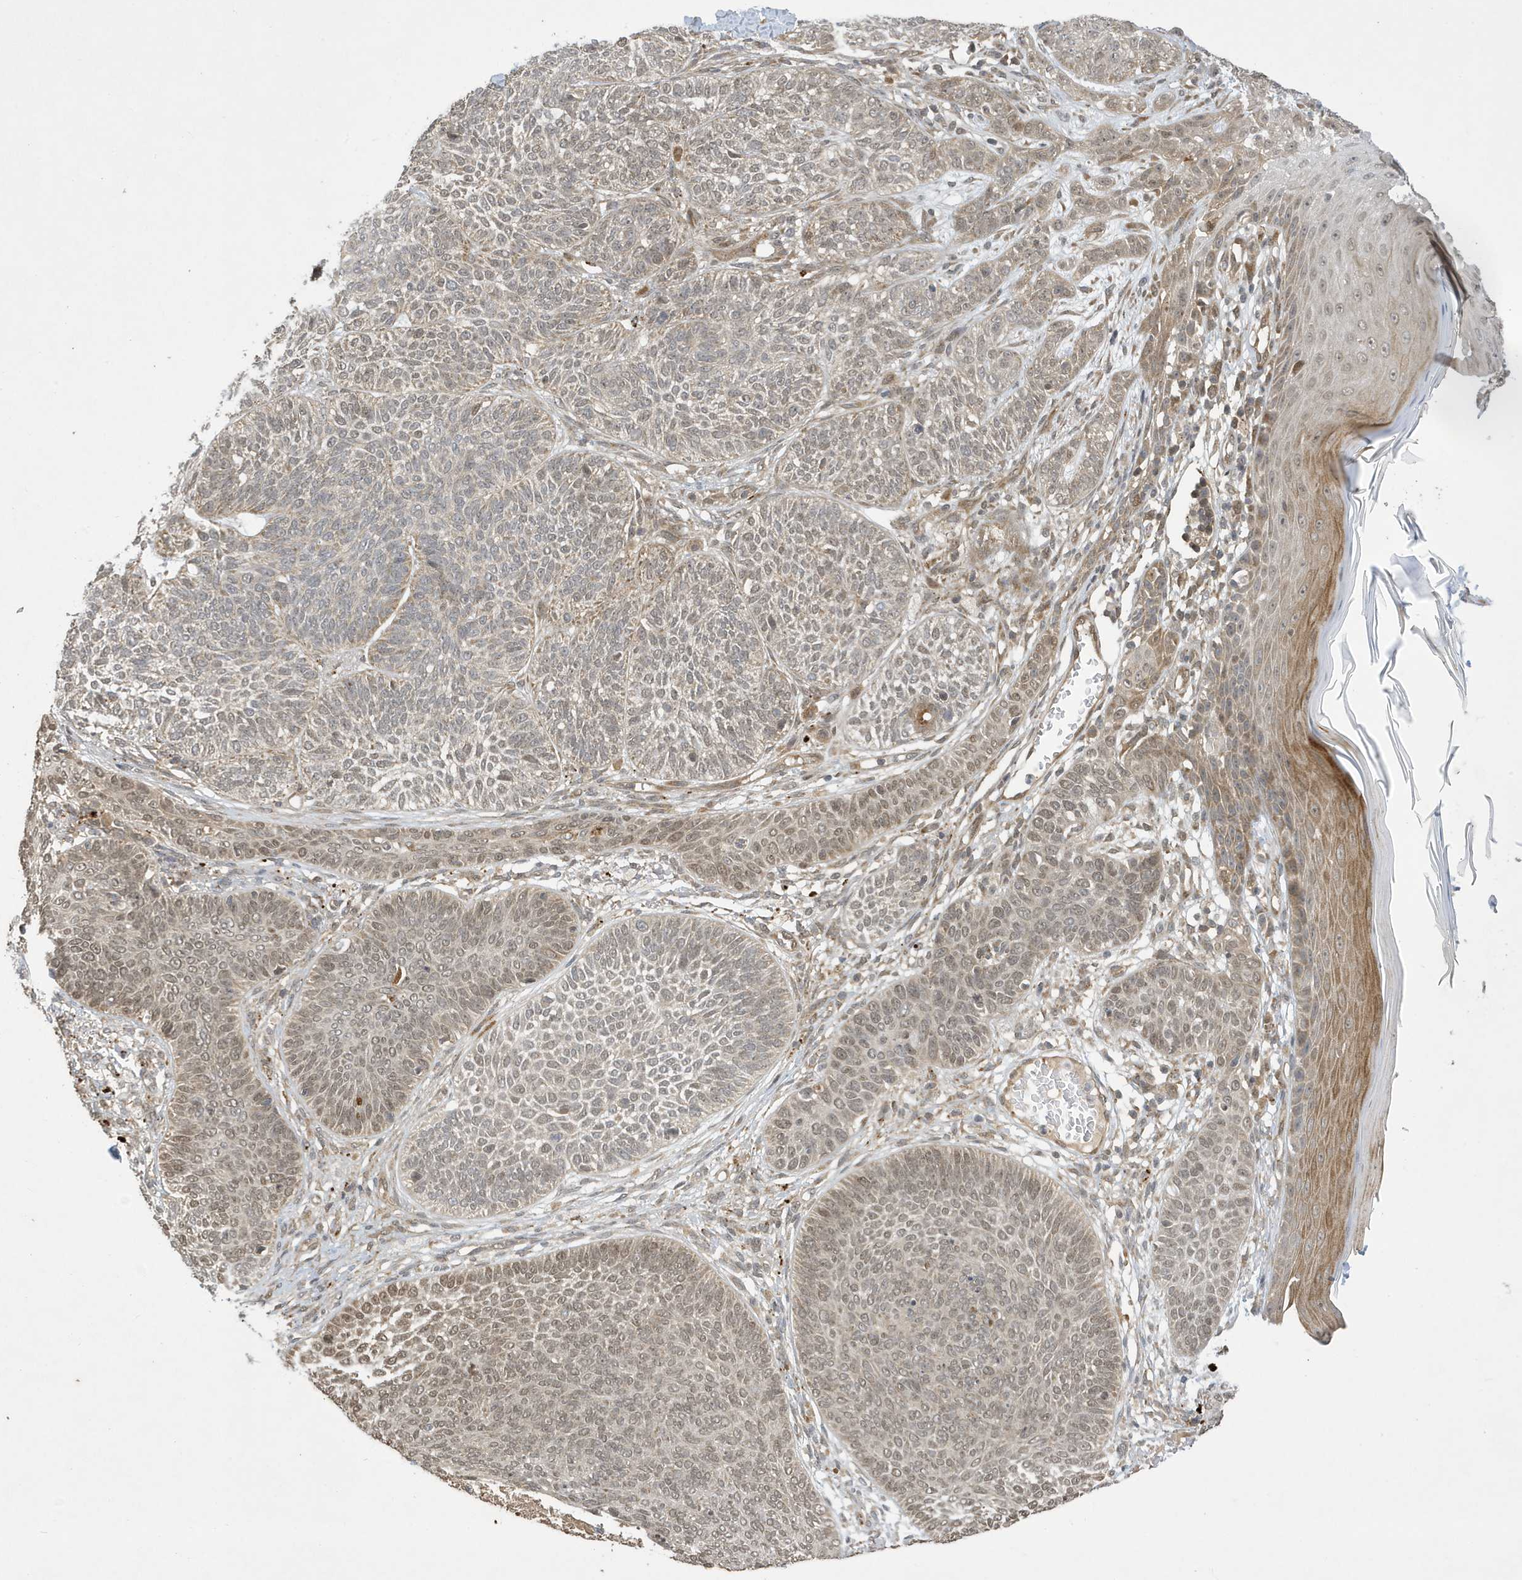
{"staining": {"intensity": "weak", "quantity": "25%-75%", "location": "nuclear"}, "tissue": "skin cancer", "cell_type": "Tumor cells", "image_type": "cancer", "snomed": [{"axis": "morphology", "description": "Basal cell carcinoma"}, {"axis": "topography", "description": "Skin"}], "caption": "Immunohistochemical staining of human skin basal cell carcinoma reveals low levels of weak nuclear positivity in approximately 25%-75% of tumor cells. (DAB (3,3'-diaminobenzidine) IHC with brightfield microscopy, high magnification).", "gene": "NCOA7", "patient": {"sex": "male", "age": 85}}